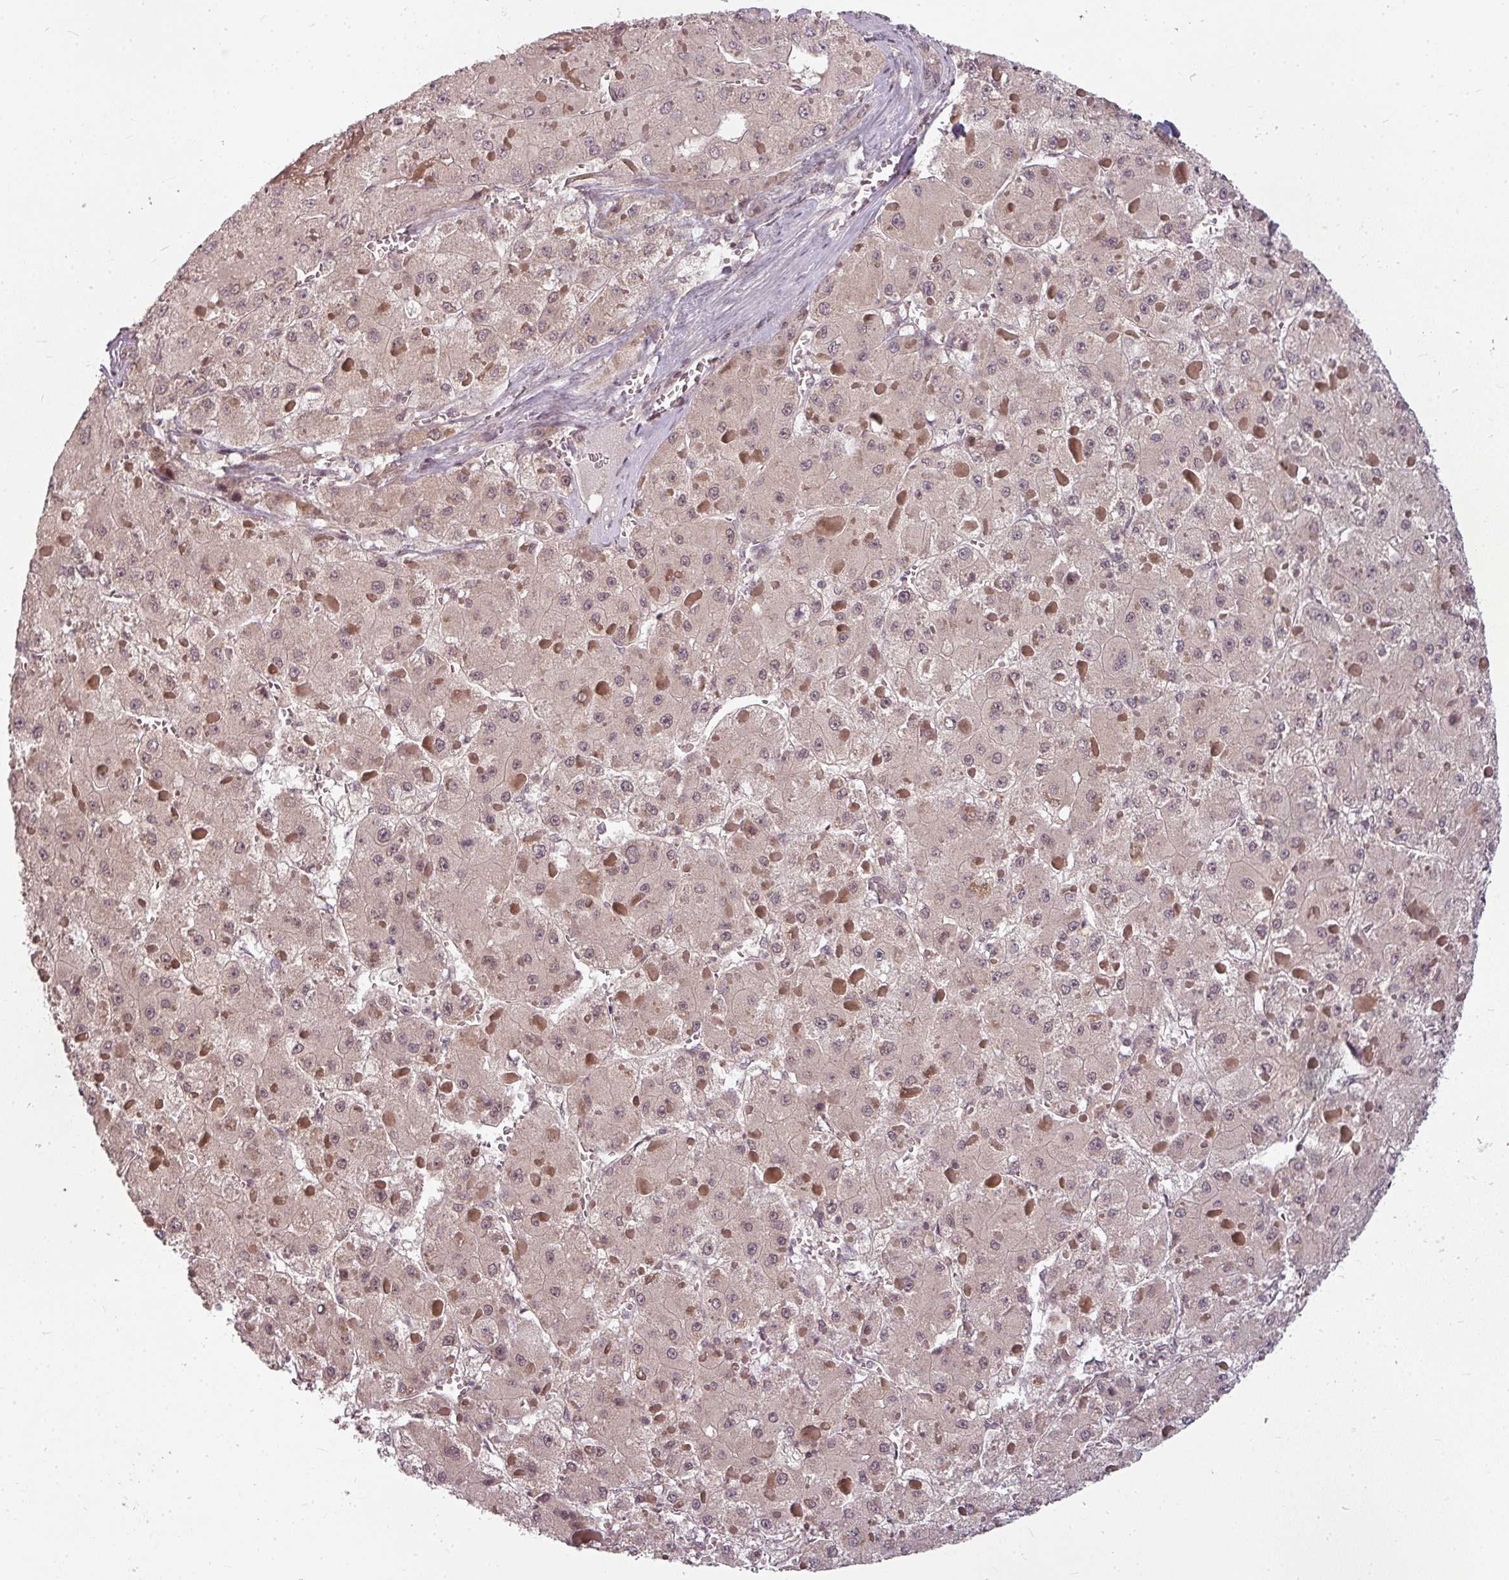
{"staining": {"intensity": "weak", "quantity": ">75%", "location": "cytoplasmic/membranous"}, "tissue": "liver cancer", "cell_type": "Tumor cells", "image_type": "cancer", "snomed": [{"axis": "morphology", "description": "Carcinoma, Hepatocellular, NOS"}, {"axis": "topography", "description": "Liver"}], "caption": "Protein staining of liver hepatocellular carcinoma tissue shows weak cytoplasmic/membranous expression in approximately >75% of tumor cells.", "gene": "CLIC1", "patient": {"sex": "female", "age": 73}}